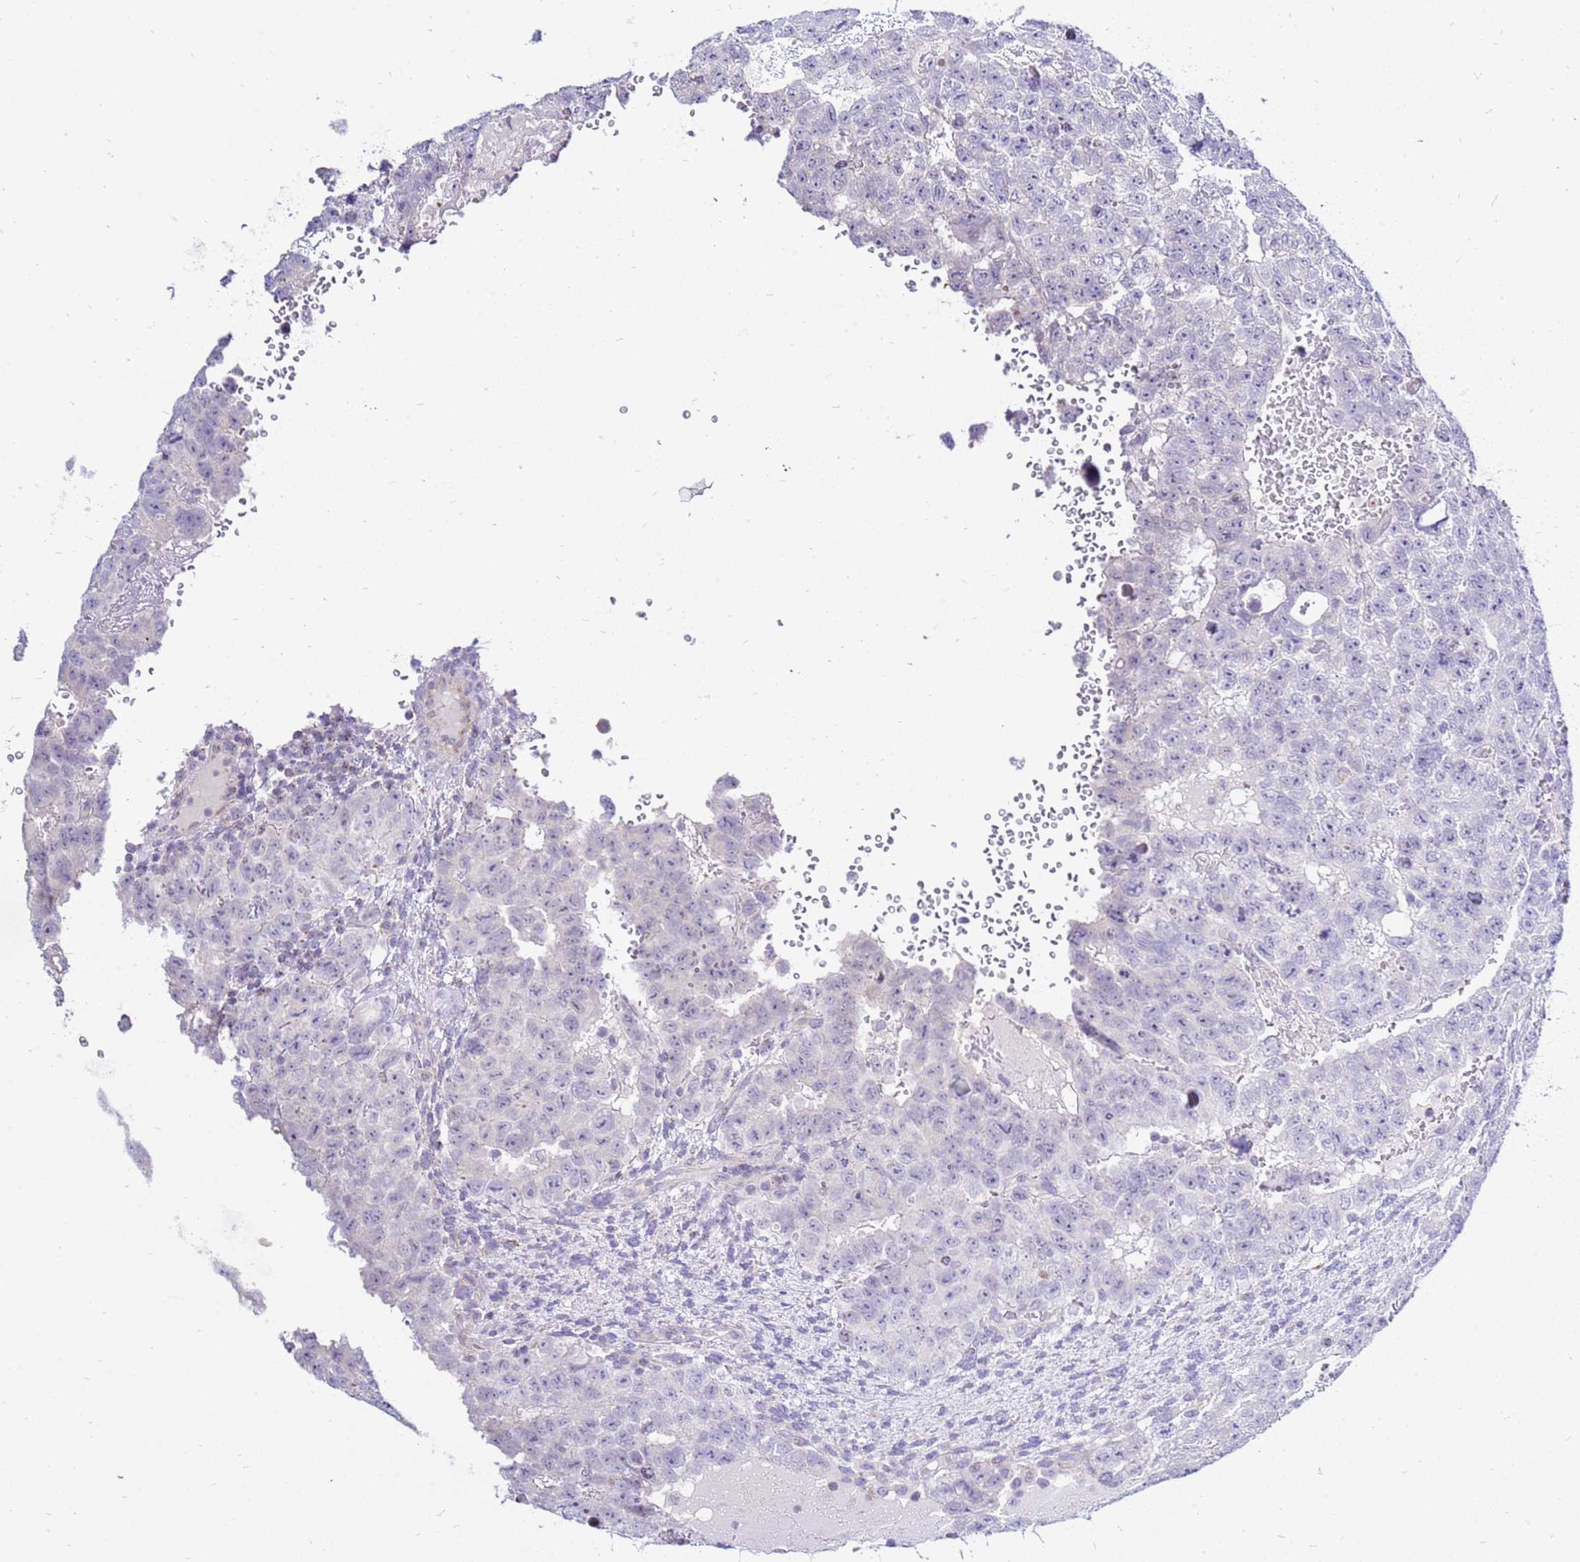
{"staining": {"intensity": "negative", "quantity": "none", "location": "none"}, "tissue": "testis cancer", "cell_type": "Tumor cells", "image_type": "cancer", "snomed": [{"axis": "morphology", "description": "Carcinoma, Embryonal, NOS"}, {"axis": "topography", "description": "Testis"}], "caption": "Embryonal carcinoma (testis) was stained to show a protein in brown. There is no significant expression in tumor cells.", "gene": "IGF1R", "patient": {"sex": "male", "age": 26}}